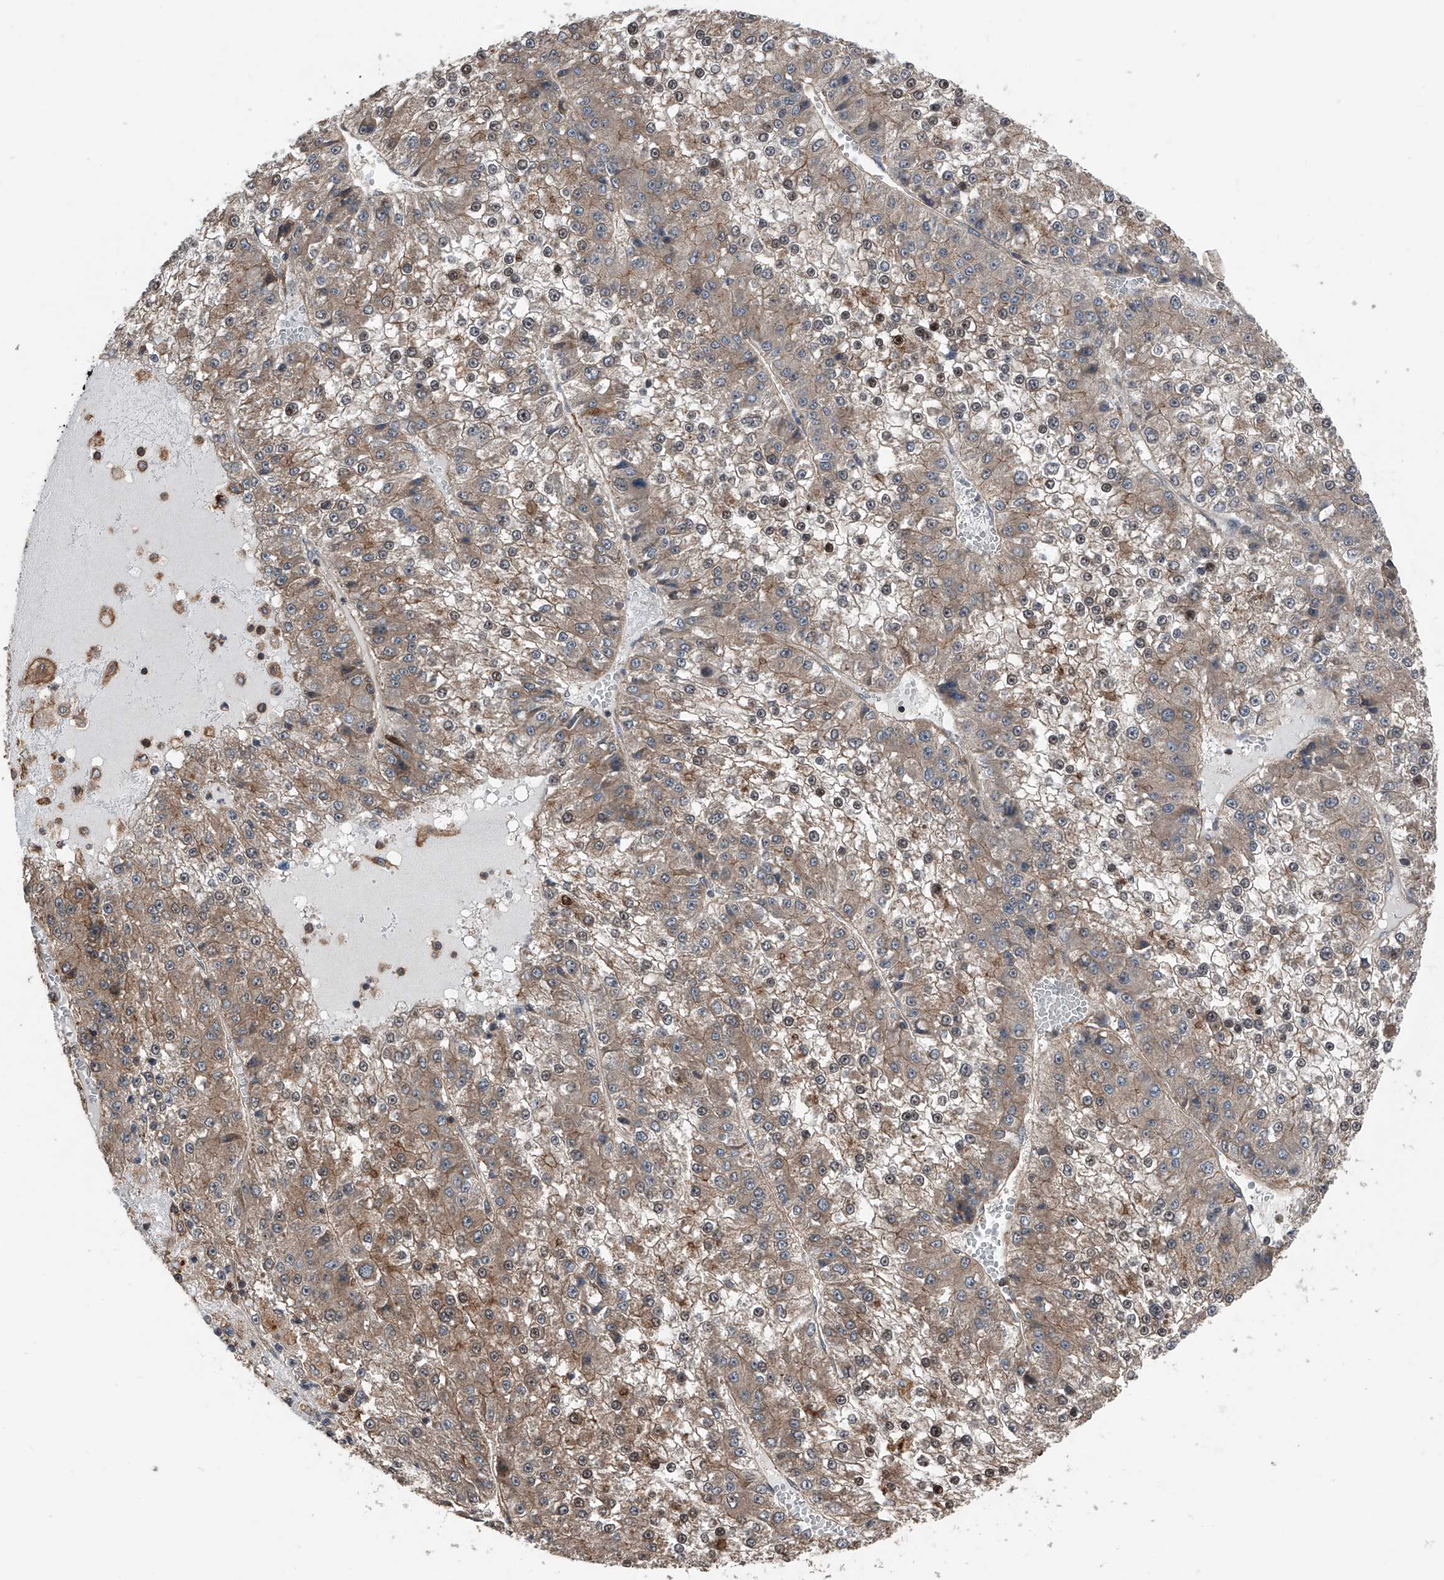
{"staining": {"intensity": "weak", "quantity": ">75%", "location": "cytoplasmic/membranous"}, "tissue": "liver cancer", "cell_type": "Tumor cells", "image_type": "cancer", "snomed": [{"axis": "morphology", "description": "Carcinoma, Hepatocellular, NOS"}, {"axis": "topography", "description": "Liver"}], "caption": "This photomicrograph exhibits IHC staining of liver hepatocellular carcinoma, with low weak cytoplasmic/membranous staining in approximately >75% of tumor cells.", "gene": "KCNJ2", "patient": {"sex": "female", "age": 73}}